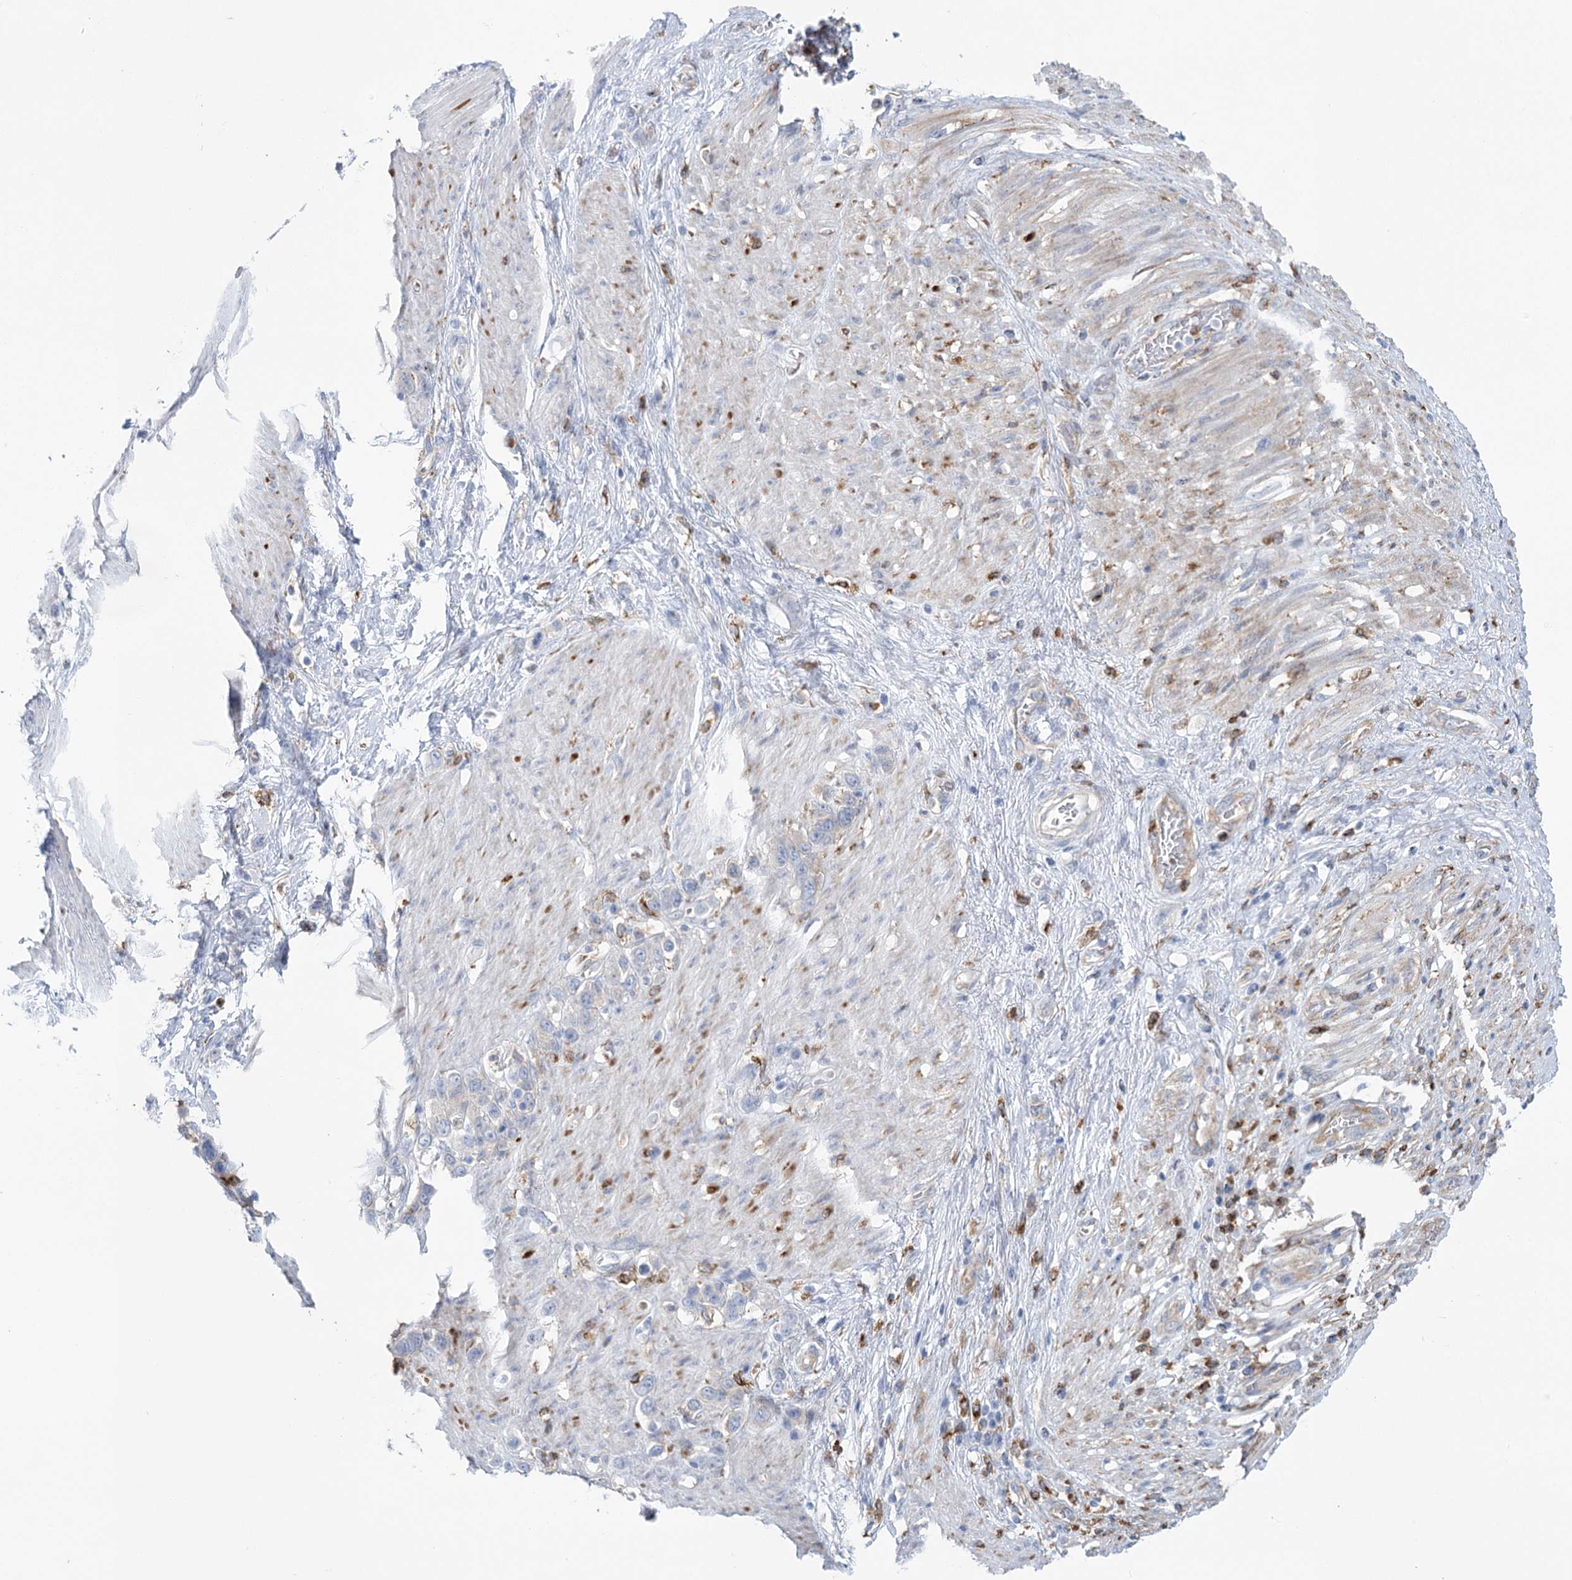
{"staining": {"intensity": "negative", "quantity": "none", "location": "none"}, "tissue": "stomach cancer", "cell_type": "Tumor cells", "image_type": "cancer", "snomed": [{"axis": "morphology", "description": "Adenocarcinoma, NOS"}, {"axis": "morphology", "description": "Adenocarcinoma, High grade"}, {"axis": "topography", "description": "Stomach, upper"}, {"axis": "topography", "description": "Stomach, lower"}], "caption": "DAB immunohistochemical staining of human stomach cancer displays no significant staining in tumor cells.", "gene": "CCDC88A", "patient": {"sex": "female", "age": 65}}